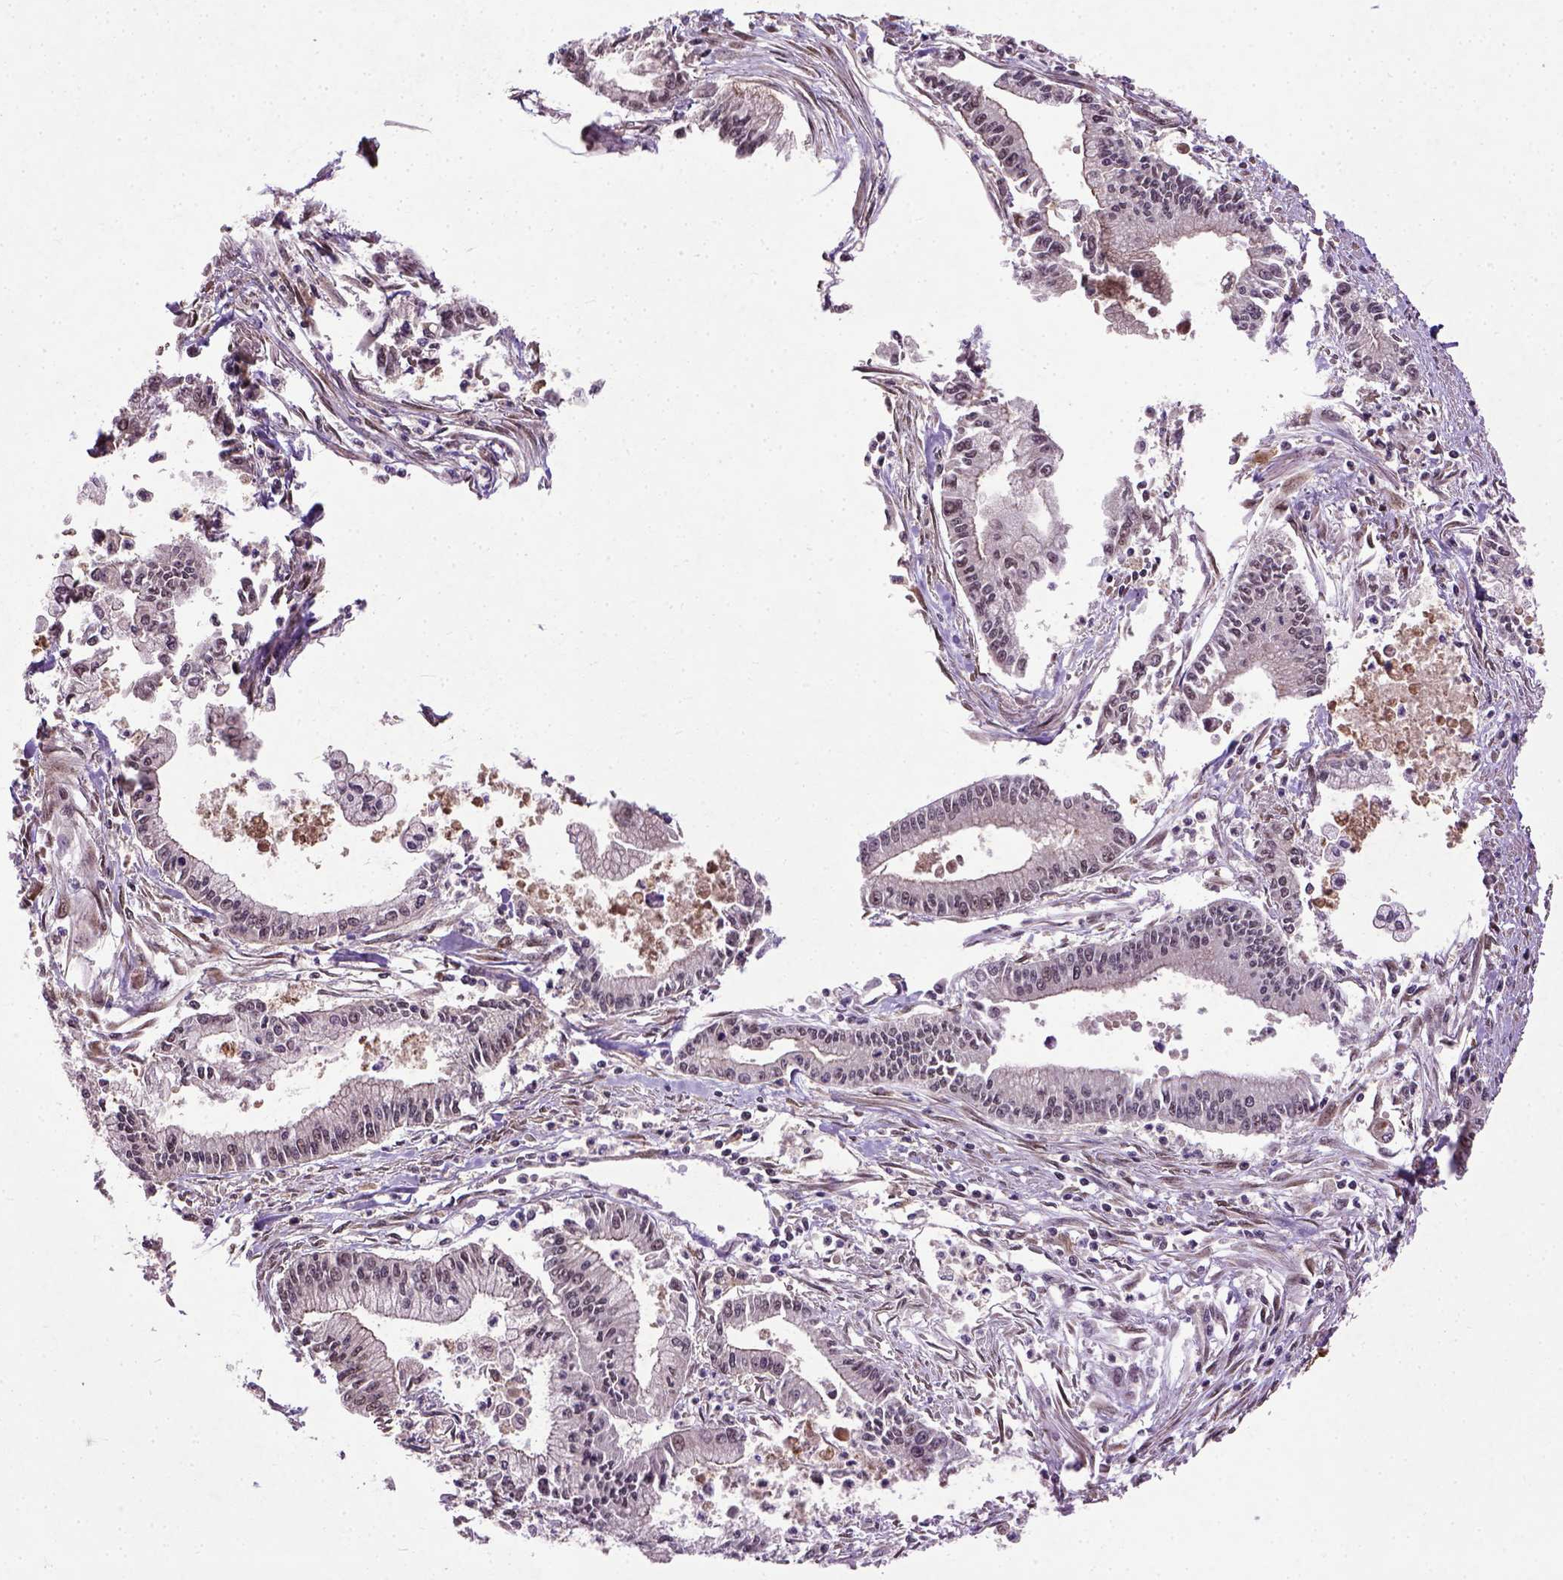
{"staining": {"intensity": "negative", "quantity": "none", "location": "none"}, "tissue": "pancreatic cancer", "cell_type": "Tumor cells", "image_type": "cancer", "snomed": [{"axis": "morphology", "description": "Adenocarcinoma, NOS"}, {"axis": "topography", "description": "Pancreas"}], "caption": "Pancreatic cancer was stained to show a protein in brown. There is no significant positivity in tumor cells.", "gene": "UBA3", "patient": {"sex": "female", "age": 65}}